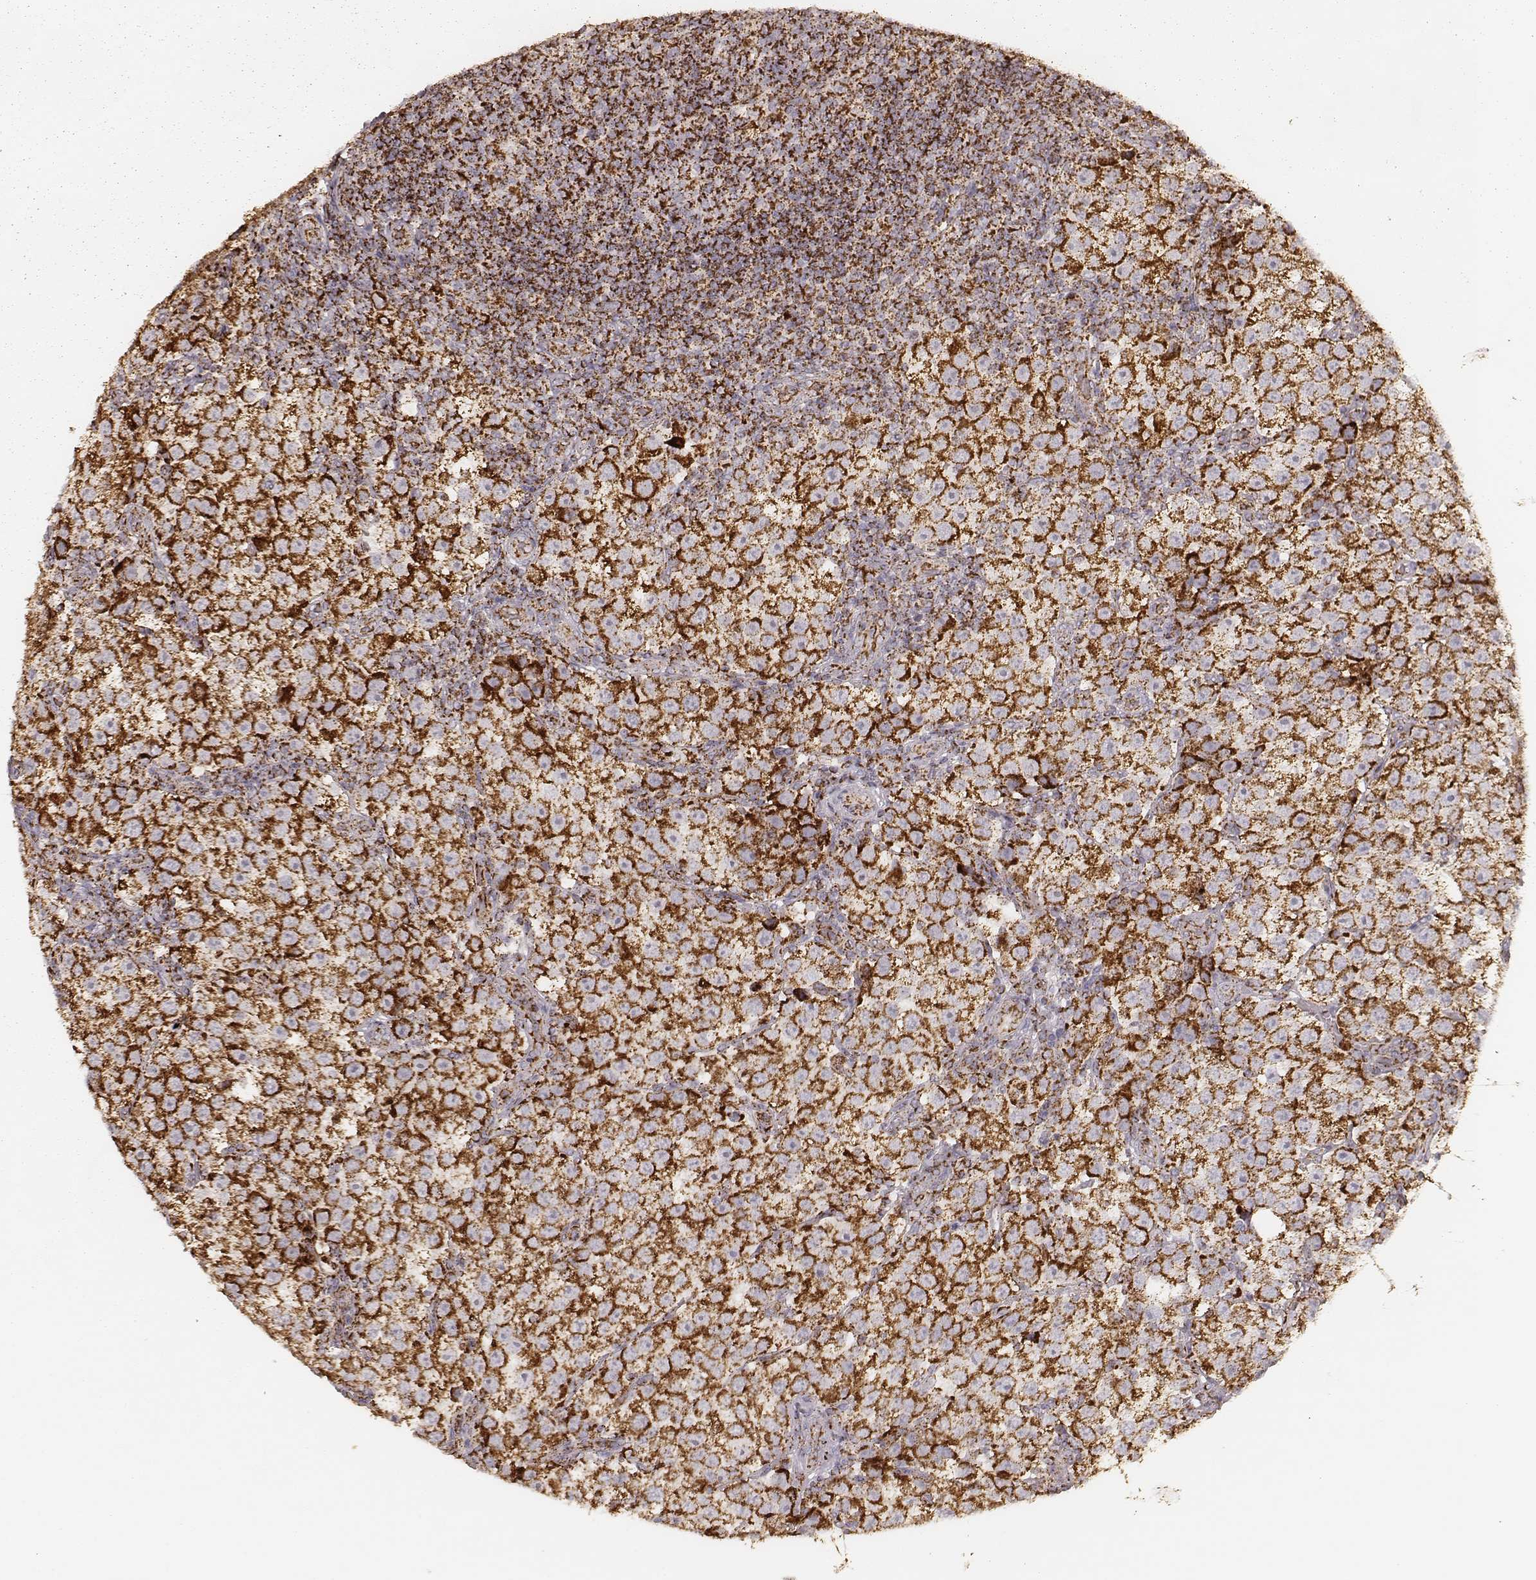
{"staining": {"intensity": "strong", "quantity": ">75%", "location": "cytoplasmic/membranous"}, "tissue": "testis cancer", "cell_type": "Tumor cells", "image_type": "cancer", "snomed": [{"axis": "morphology", "description": "Seminoma, NOS"}, {"axis": "topography", "description": "Testis"}], "caption": "DAB (3,3'-diaminobenzidine) immunohistochemical staining of human testis seminoma displays strong cytoplasmic/membranous protein positivity in approximately >75% of tumor cells.", "gene": "CS", "patient": {"sex": "male", "age": 37}}